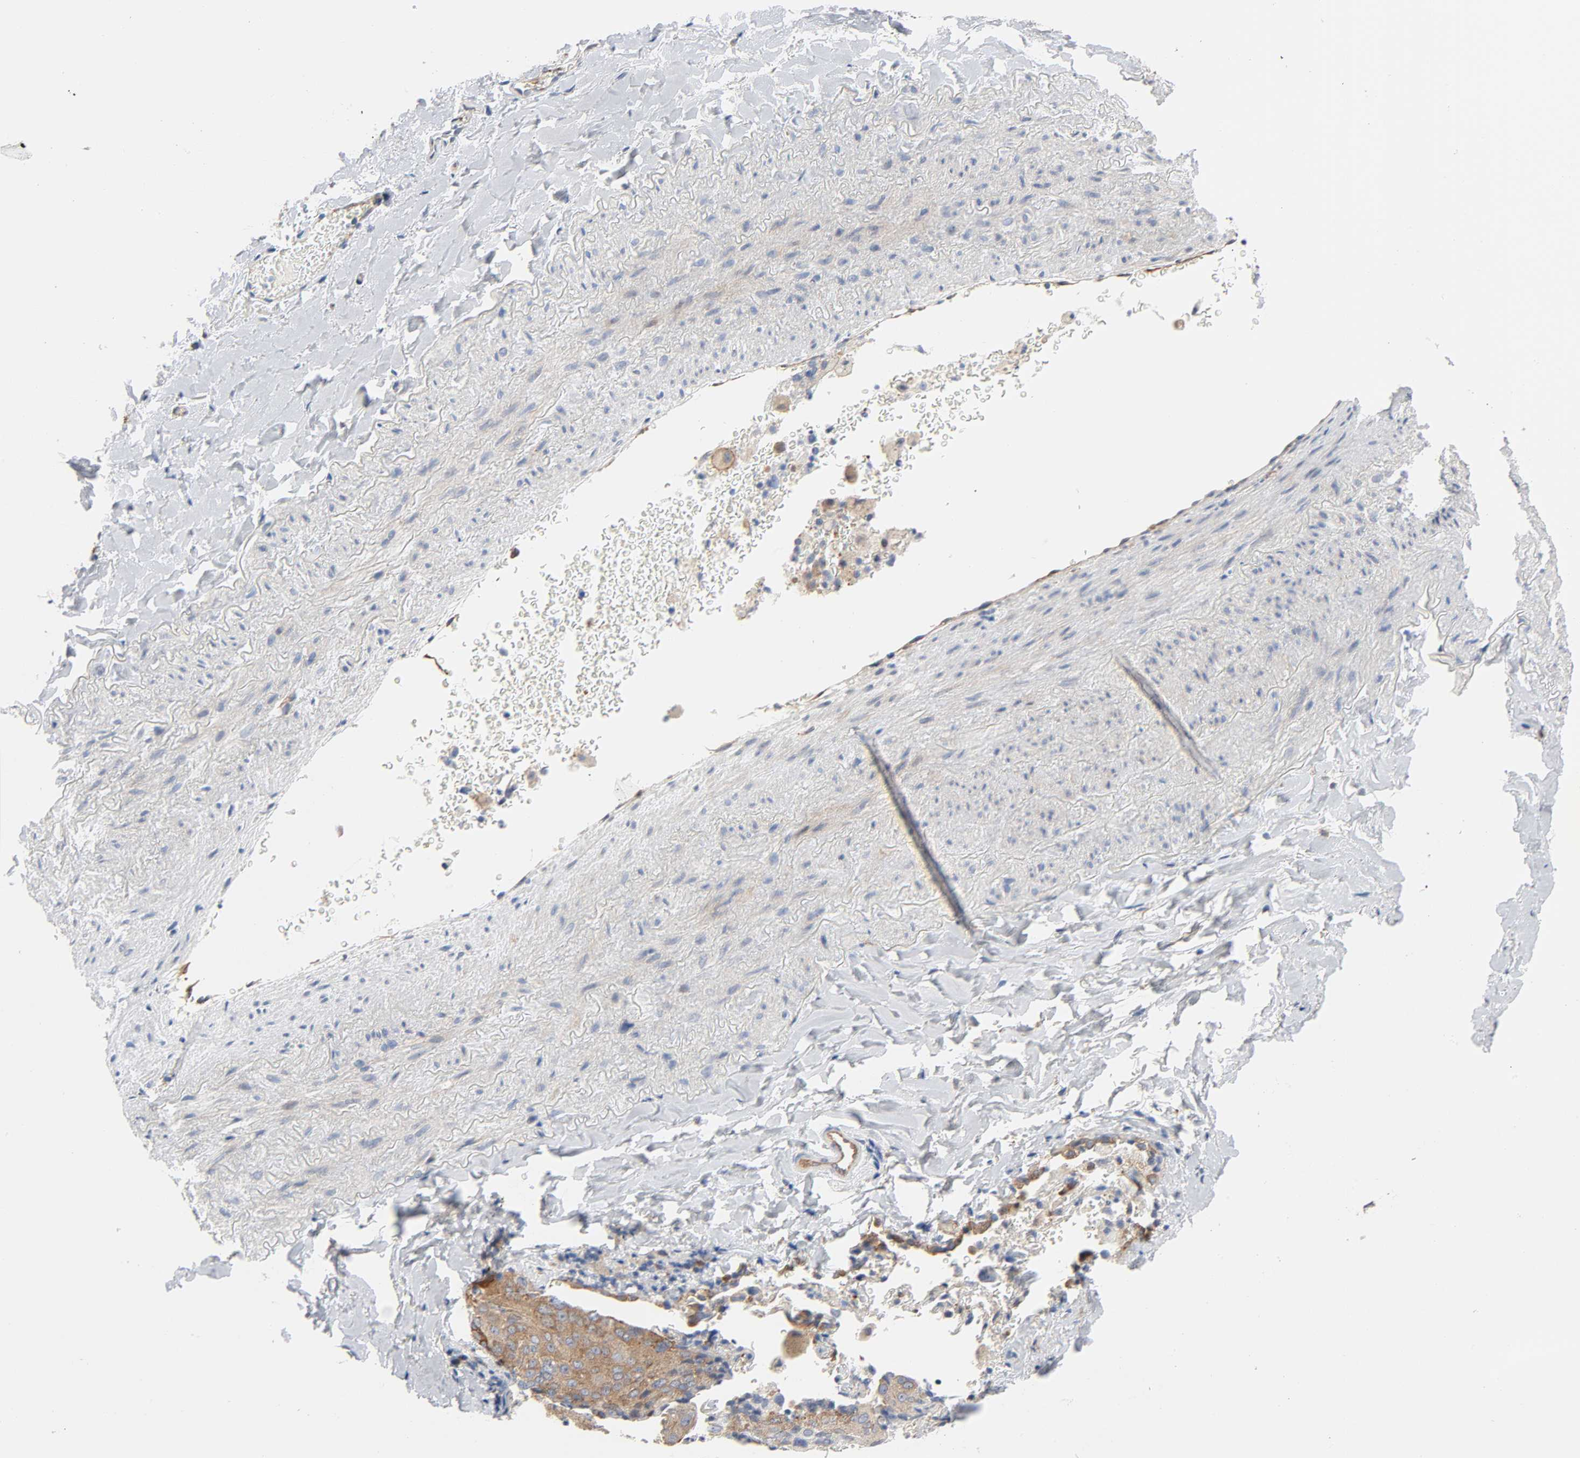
{"staining": {"intensity": "weak", "quantity": ">75%", "location": "cytoplasmic/membranous"}, "tissue": "lung cancer", "cell_type": "Tumor cells", "image_type": "cancer", "snomed": [{"axis": "morphology", "description": "Squamous cell carcinoma, NOS"}, {"axis": "topography", "description": "Lung"}], "caption": "The immunohistochemical stain labels weak cytoplasmic/membranous staining in tumor cells of lung squamous cell carcinoma tissue.", "gene": "CD2AP", "patient": {"sex": "male", "age": 54}}